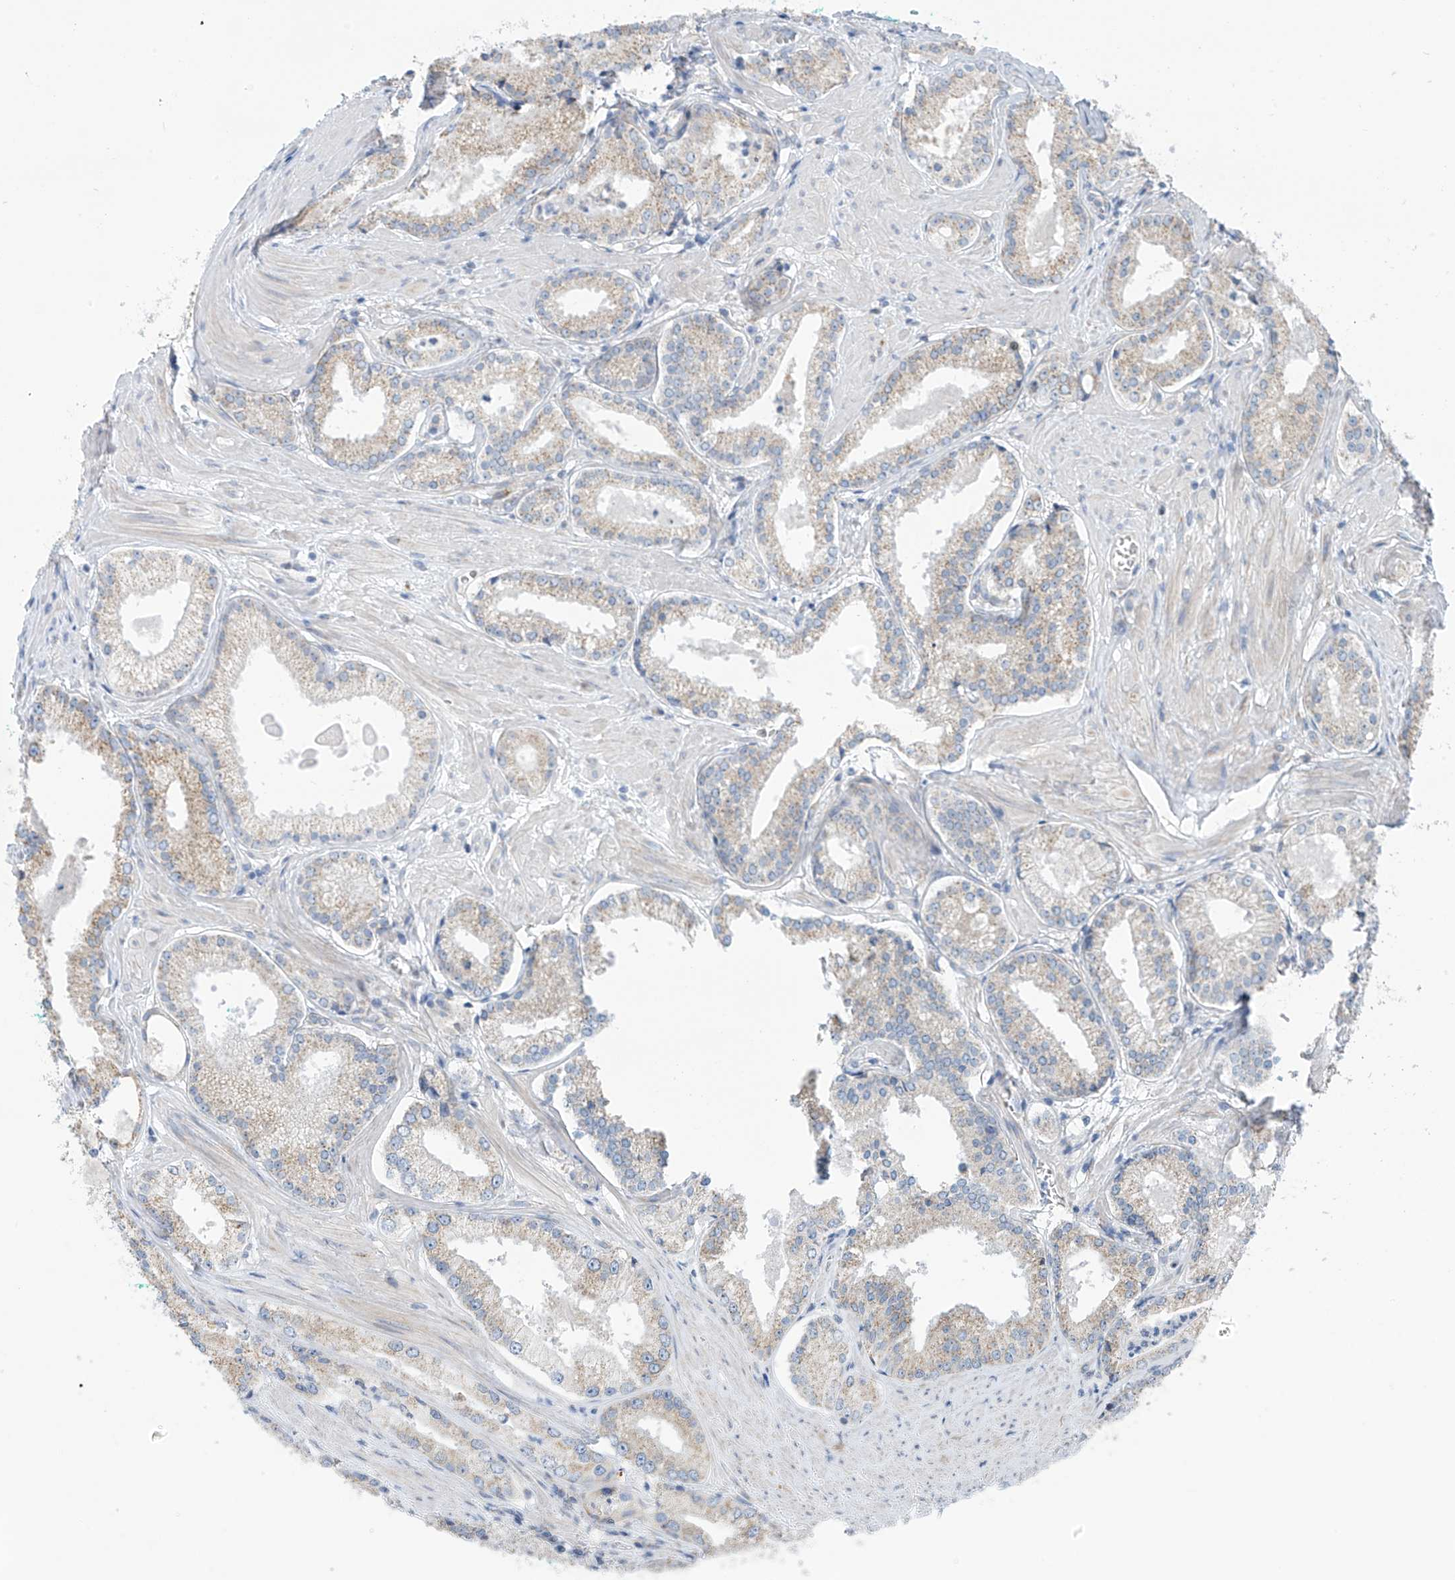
{"staining": {"intensity": "weak", "quantity": "25%-75%", "location": "cytoplasmic/membranous"}, "tissue": "prostate cancer", "cell_type": "Tumor cells", "image_type": "cancer", "snomed": [{"axis": "morphology", "description": "Adenocarcinoma, Low grade"}, {"axis": "topography", "description": "Prostate"}], "caption": "Brown immunohistochemical staining in human prostate cancer demonstrates weak cytoplasmic/membranous staining in approximately 25%-75% of tumor cells.", "gene": "EOMES", "patient": {"sex": "male", "age": 54}}